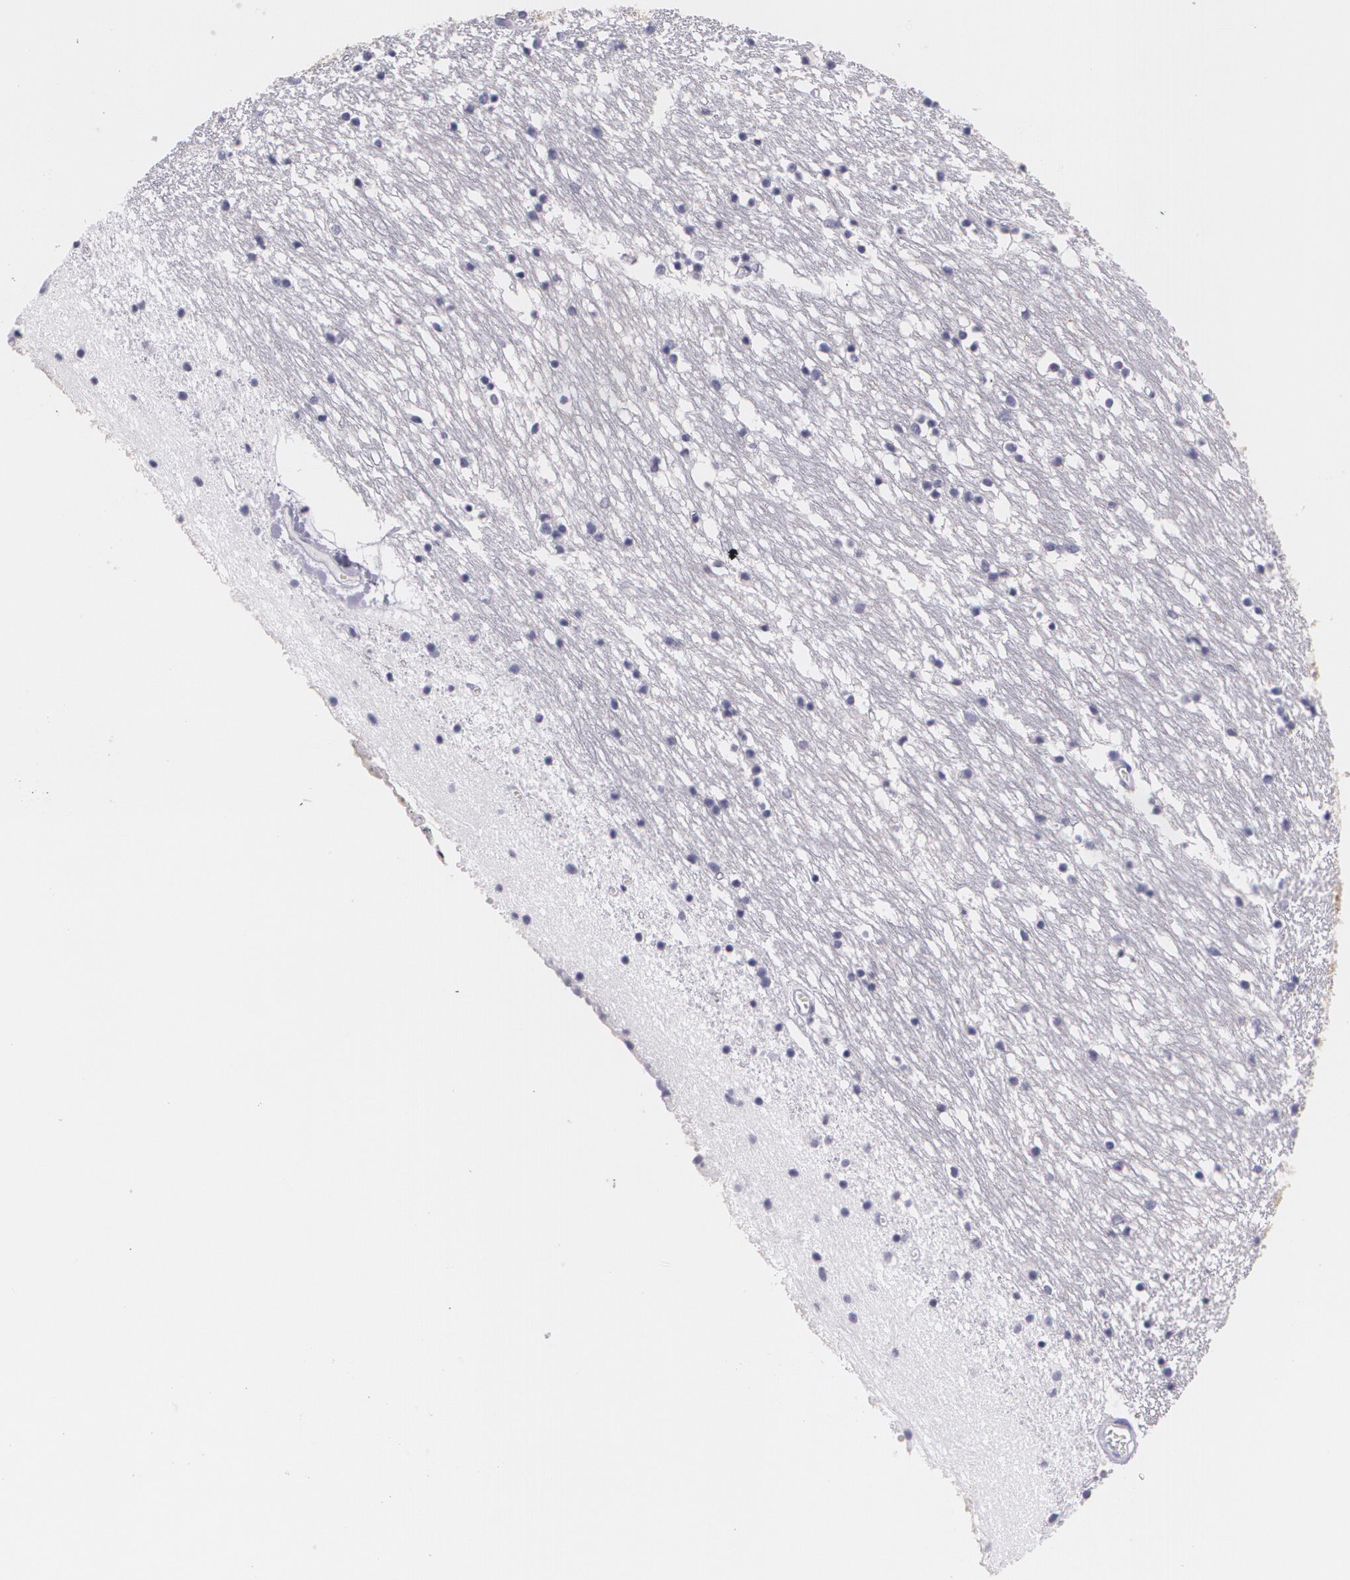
{"staining": {"intensity": "negative", "quantity": "none", "location": "none"}, "tissue": "caudate", "cell_type": "Glial cells", "image_type": "normal", "snomed": [{"axis": "morphology", "description": "Normal tissue, NOS"}, {"axis": "topography", "description": "Lateral ventricle wall"}], "caption": "Protein analysis of benign caudate displays no significant positivity in glial cells. (DAB (3,3'-diaminobenzidine) immunohistochemistry, high magnification).", "gene": "DLG4", "patient": {"sex": "male", "age": 45}}